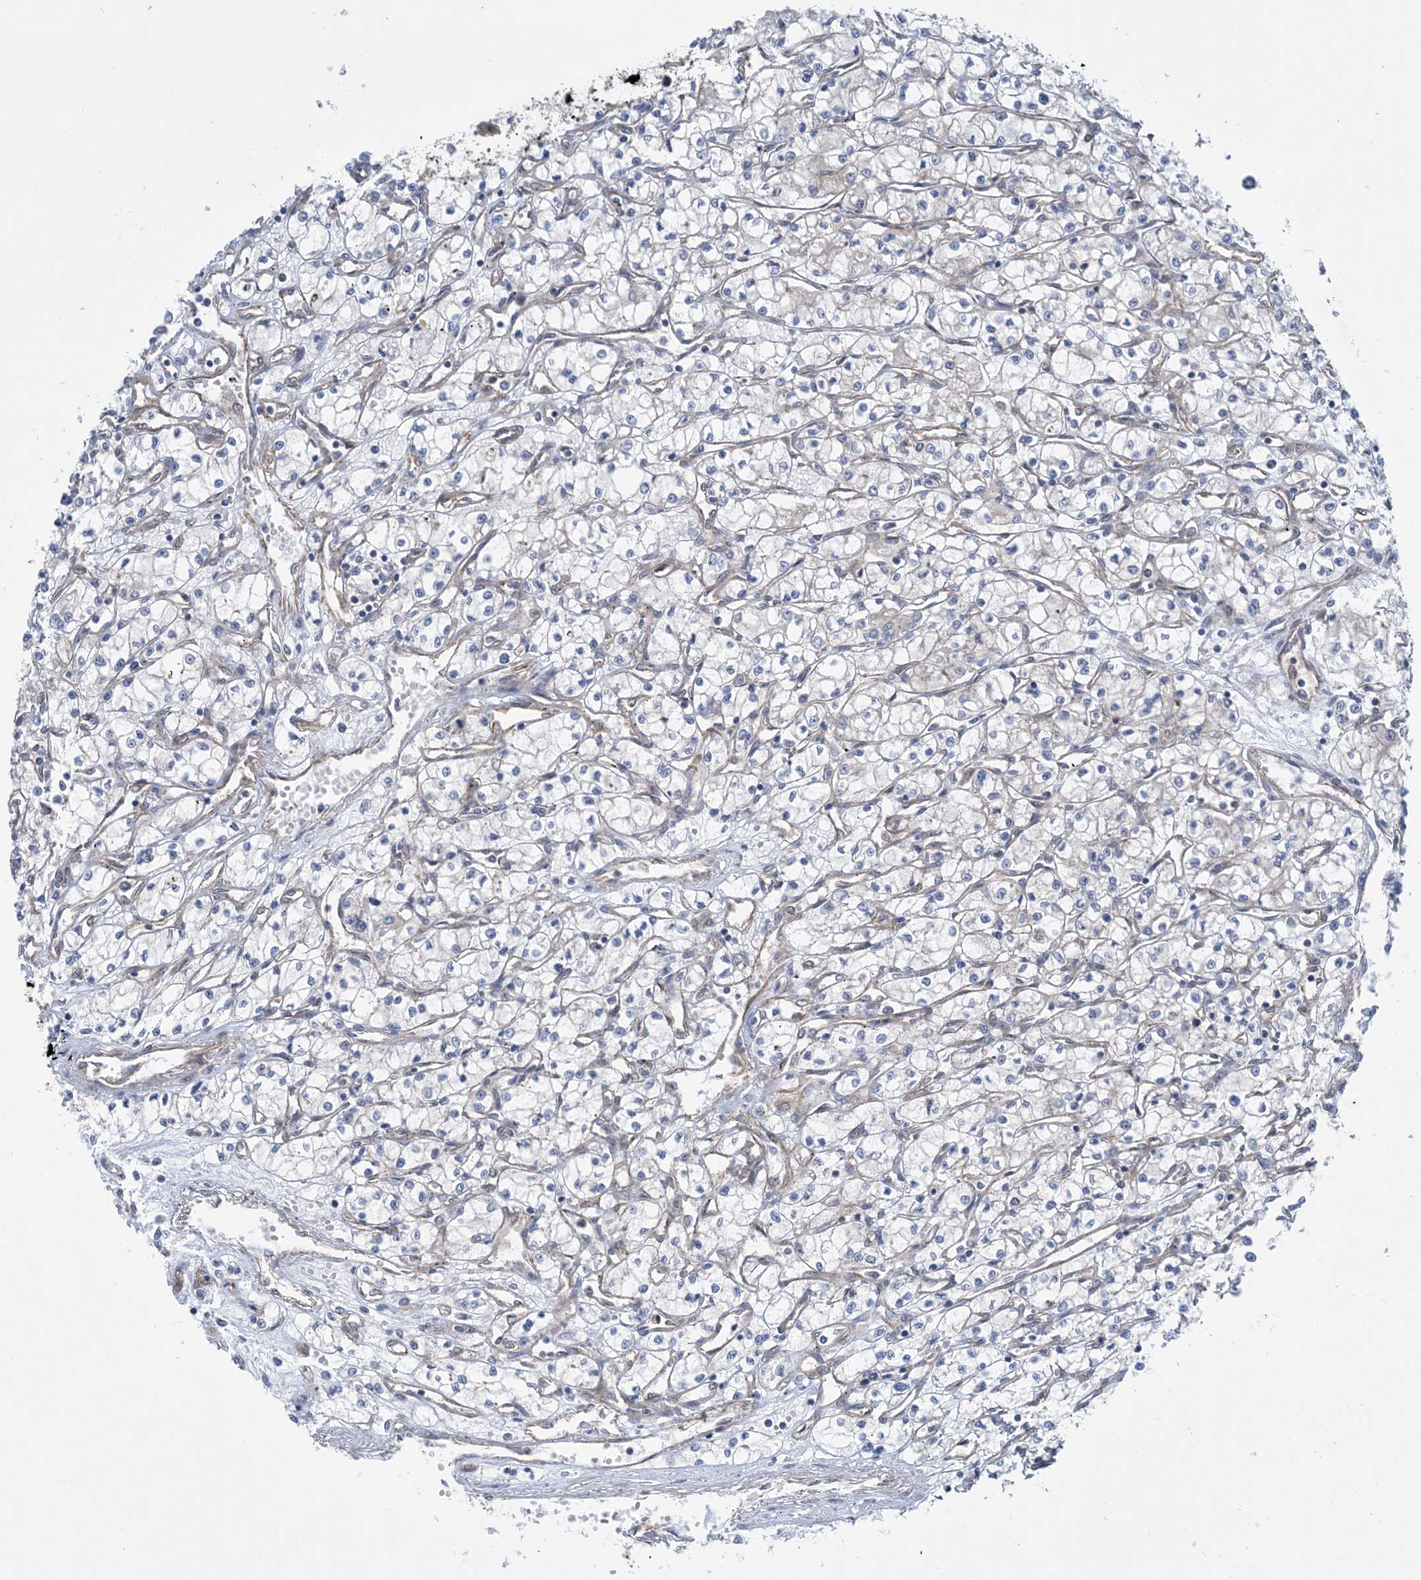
{"staining": {"intensity": "negative", "quantity": "none", "location": "none"}, "tissue": "renal cancer", "cell_type": "Tumor cells", "image_type": "cancer", "snomed": [{"axis": "morphology", "description": "Adenocarcinoma, NOS"}, {"axis": "topography", "description": "Kidney"}], "caption": "The histopathology image reveals no staining of tumor cells in renal cancer (adenocarcinoma).", "gene": "EHBP1", "patient": {"sex": "male", "age": 59}}